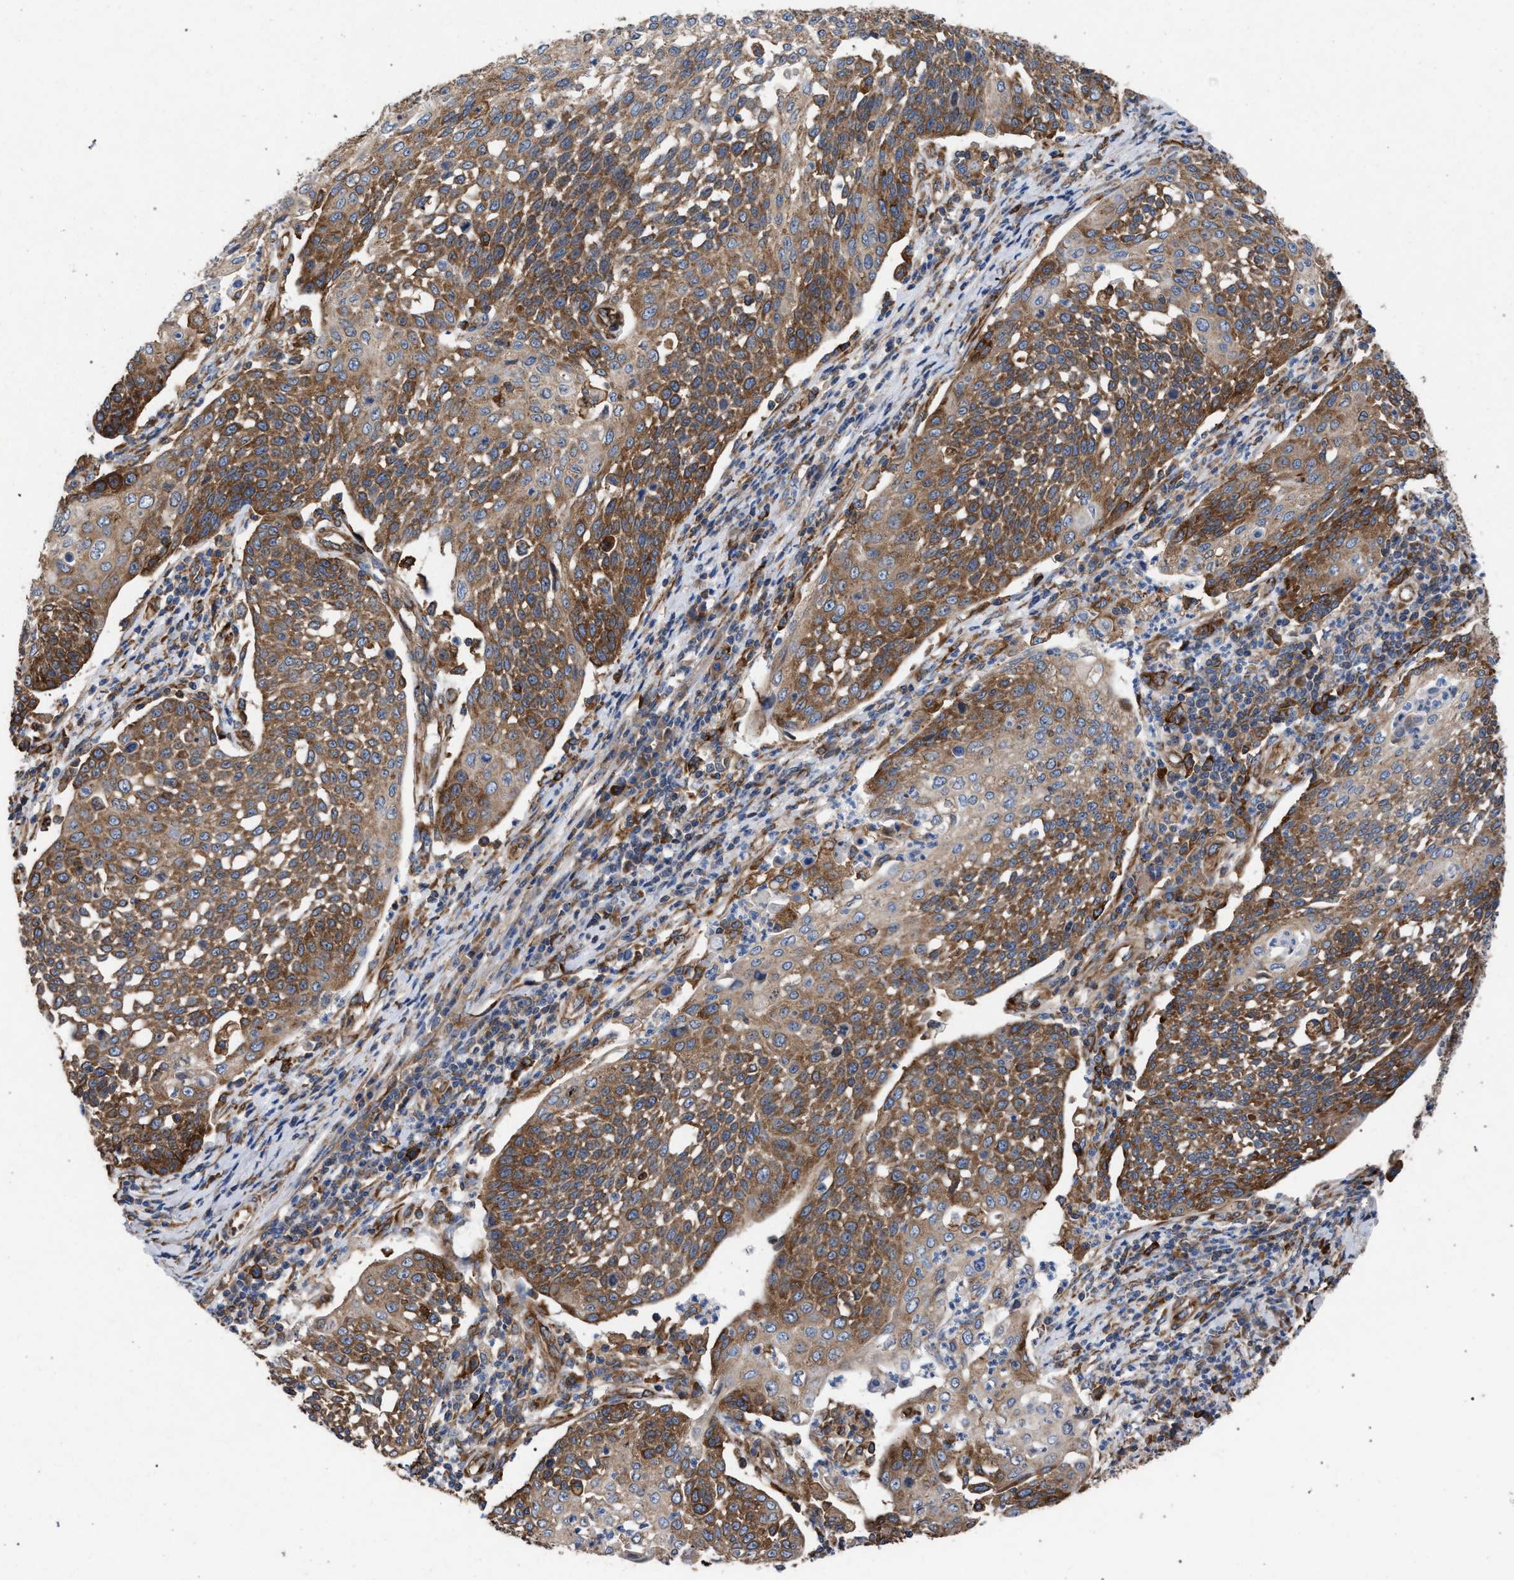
{"staining": {"intensity": "moderate", "quantity": ">75%", "location": "cytoplasmic/membranous"}, "tissue": "cervical cancer", "cell_type": "Tumor cells", "image_type": "cancer", "snomed": [{"axis": "morphology", "description": "Squamous cell carcinoma, NOS"}, {"axis": "topography", "description": "Cervix"}], "caption": "Human cervical squamous cell carcinoma stained with a protein marker reveals moderate staining in tumor cells.", "gene": "CDR2L", "patient": {"sex": "female", "age": 34}}